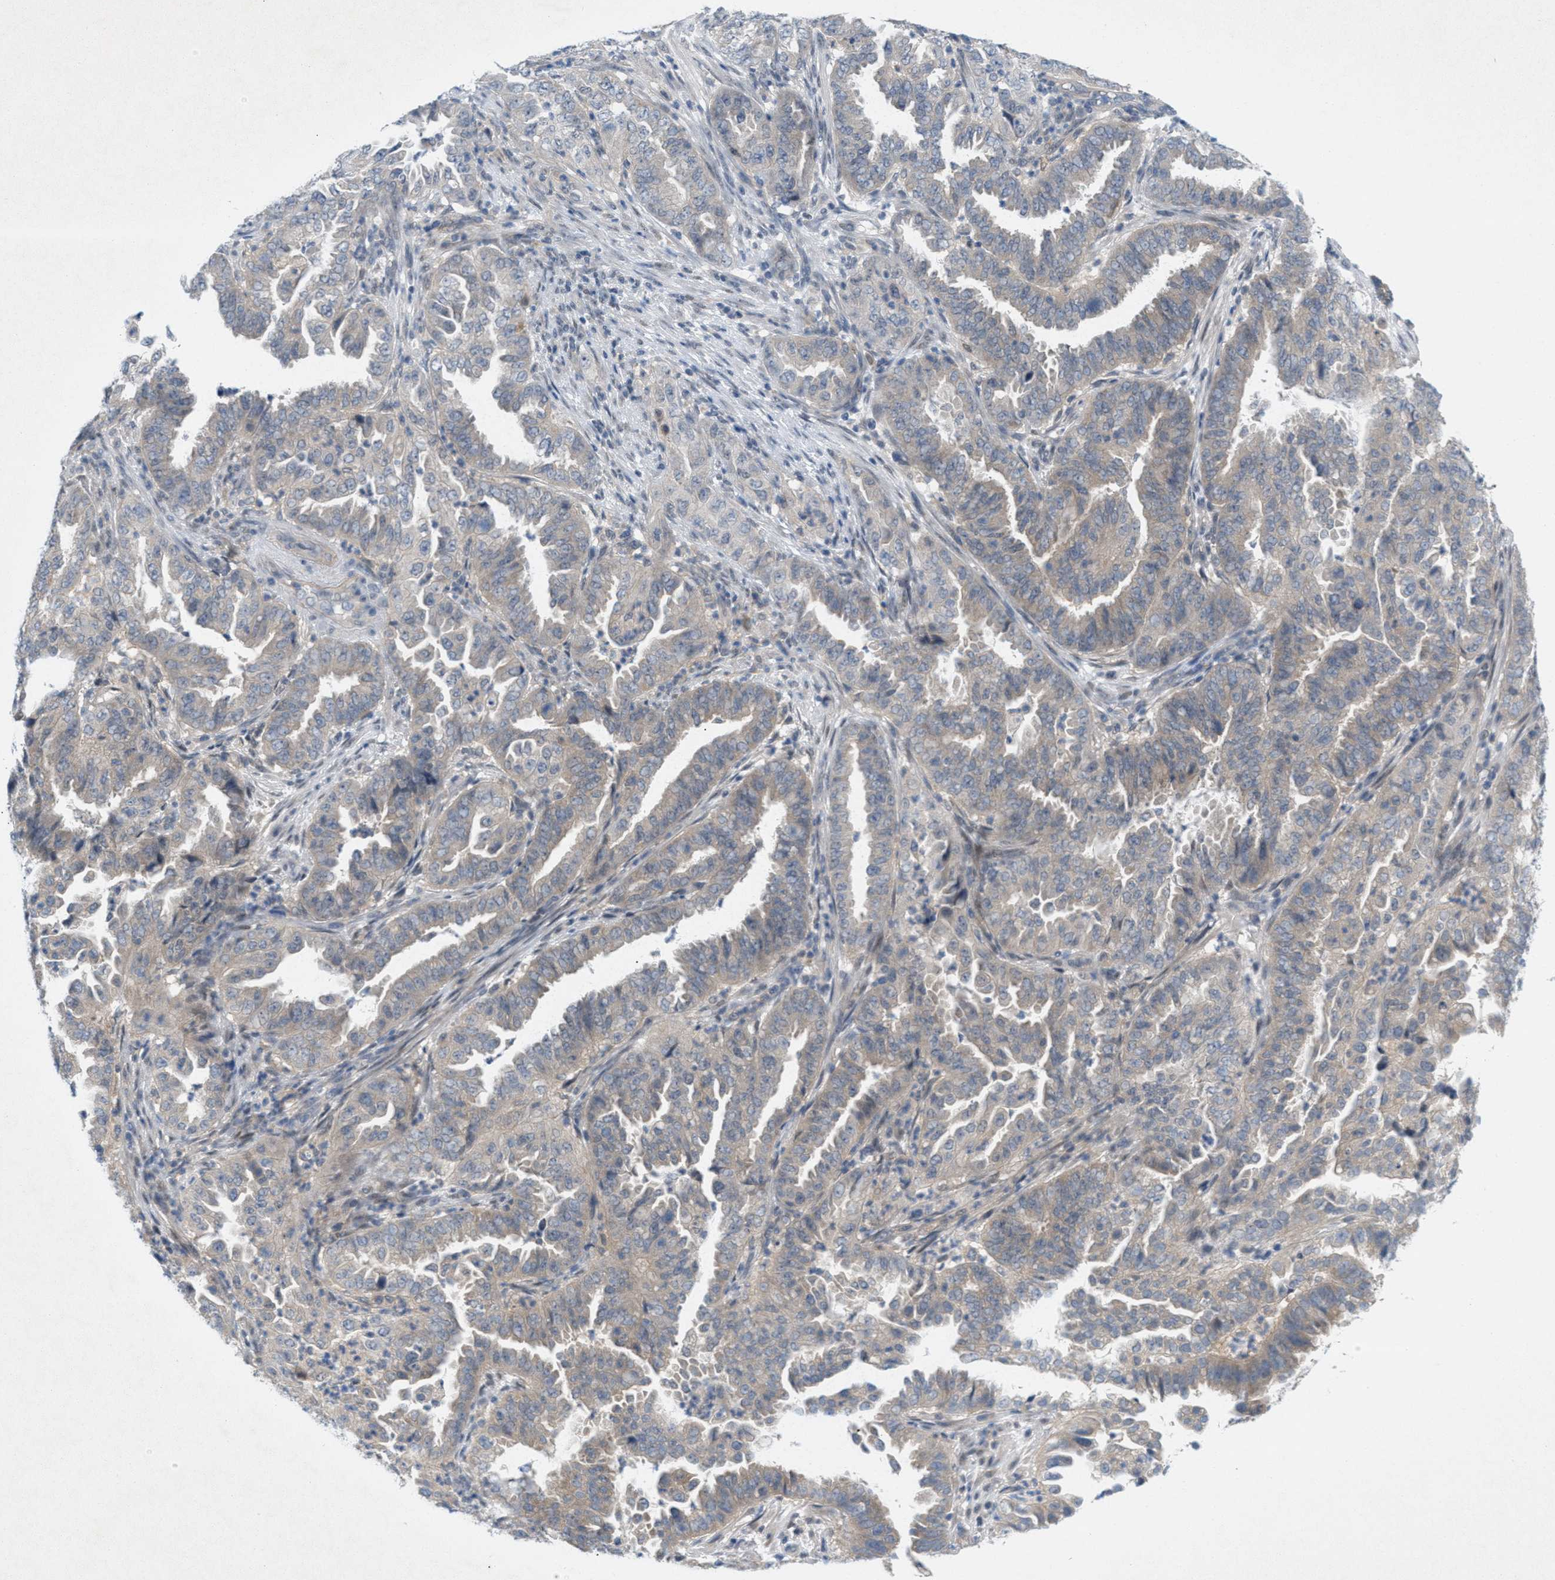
{"staining": {"intensity": "weak", "quantity": "25%-75%", "location": "cytoplasmic/membranous"}, "tissue": "endometrial cancer", "cell_type": "Tumor cells", "image_type": "cancer", "snomed": [{"axis": "morphology", "description": "Adenocarcinoma, NOS"}, {"axis": "topography", "description": "Endometrium"}], "caption": "Immunohistochemical staining of endometrial cancer (adenocarcinoma) demonstrates low levels of weak cytoplasmic/membranous staining in approximately 25%-75% of tumor cells.", "gene": "WIPI2", "patient": {"sex": "female", "age": 51}}